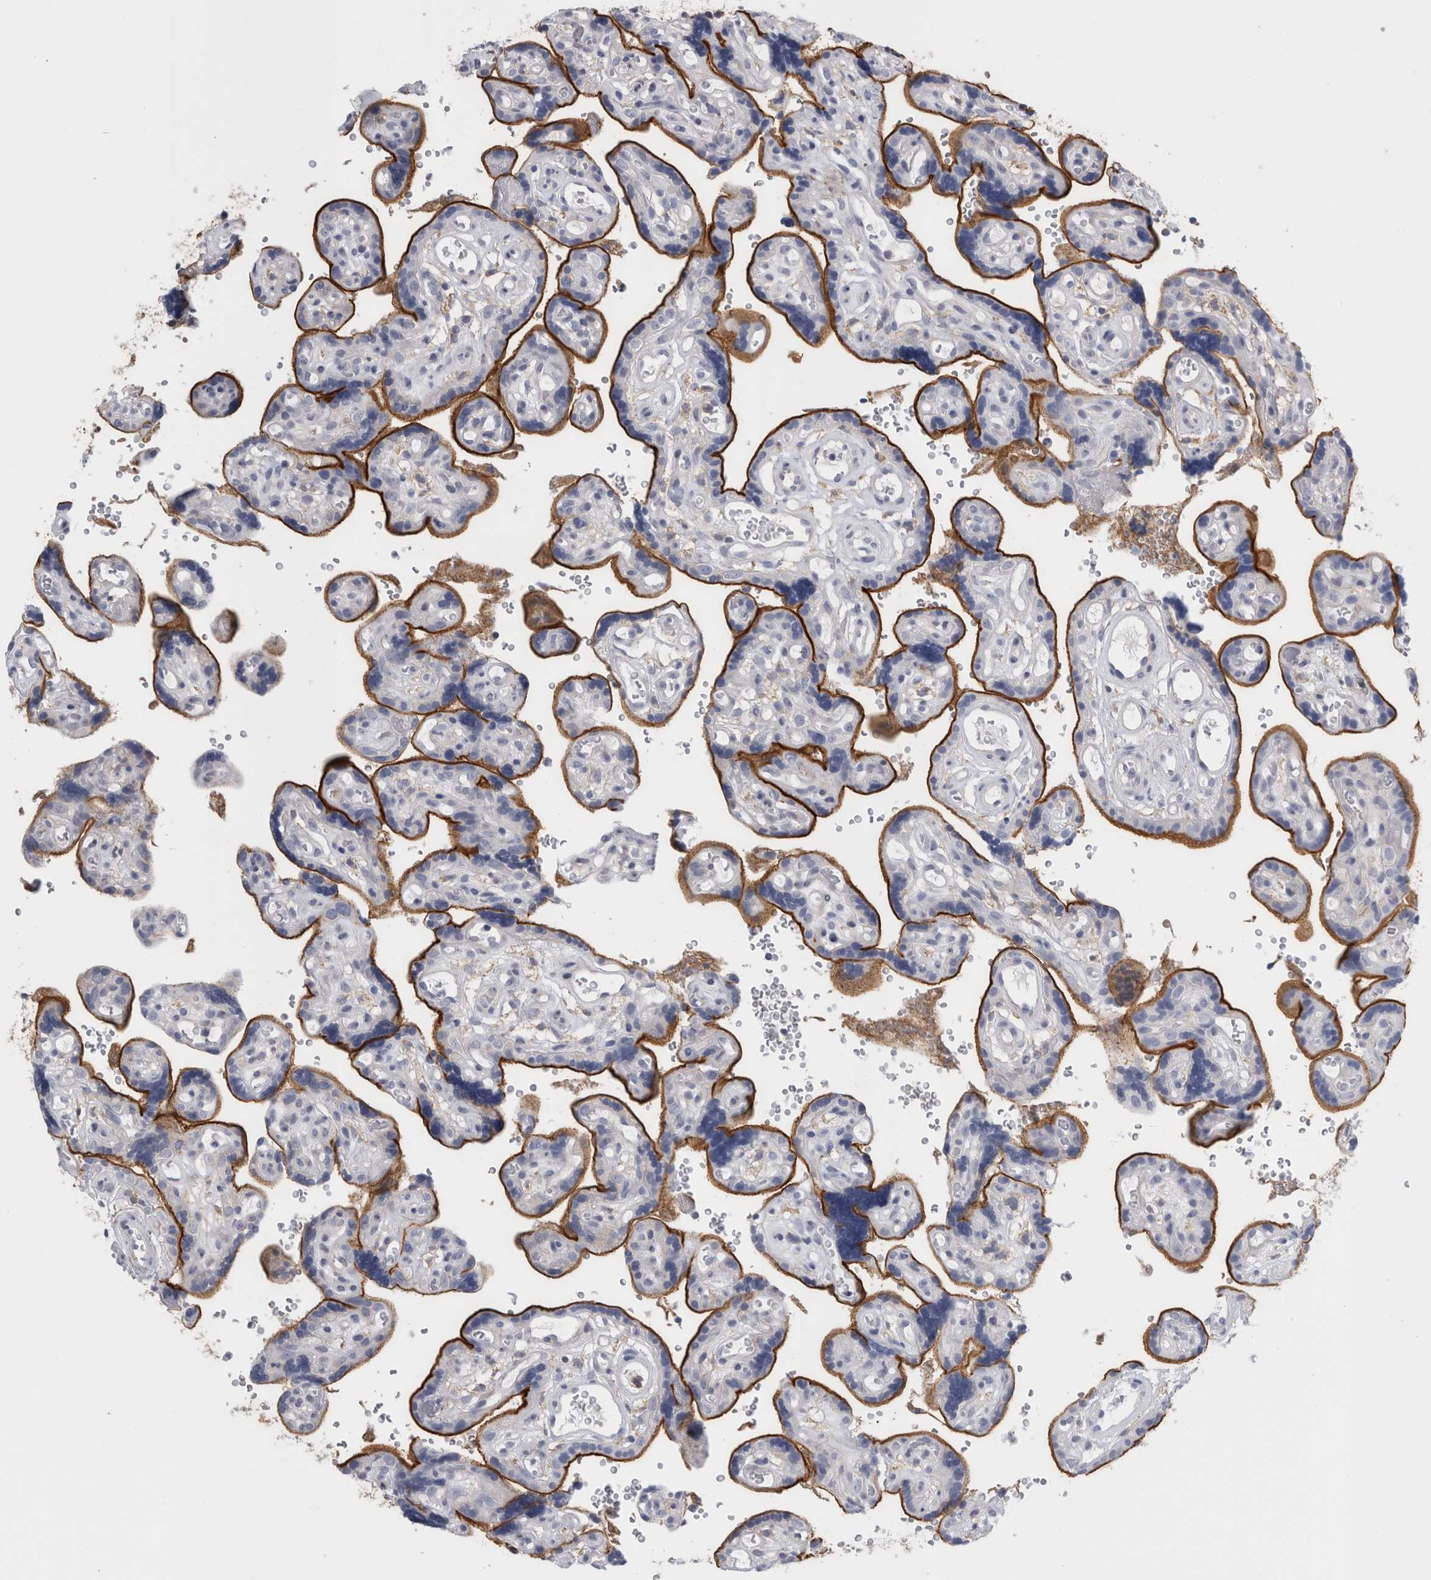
{"staining": {"intensity": "weak", "quantity": "<25%", "location": "cytoplasmic/membranous"}, "tissue": "placenta", "cell_type": "Decidual cells", "image_type": "normal", "snomed": [{"axis": "morphology", "description": "Normal tissue, NOS"}, {"axis": "topography", "description": "Placenta"}], "caption": "Photomicrograph shows no significant protein positivity in decidual cells of benign placenta. The staining is performed using DAB (3,3'-diaminobenzidine) brown chromogen with nuclei counter-stained in using hematoxylin.", "gene": "ANKFY1", "patient": {"sex": "female", "age": 30}}